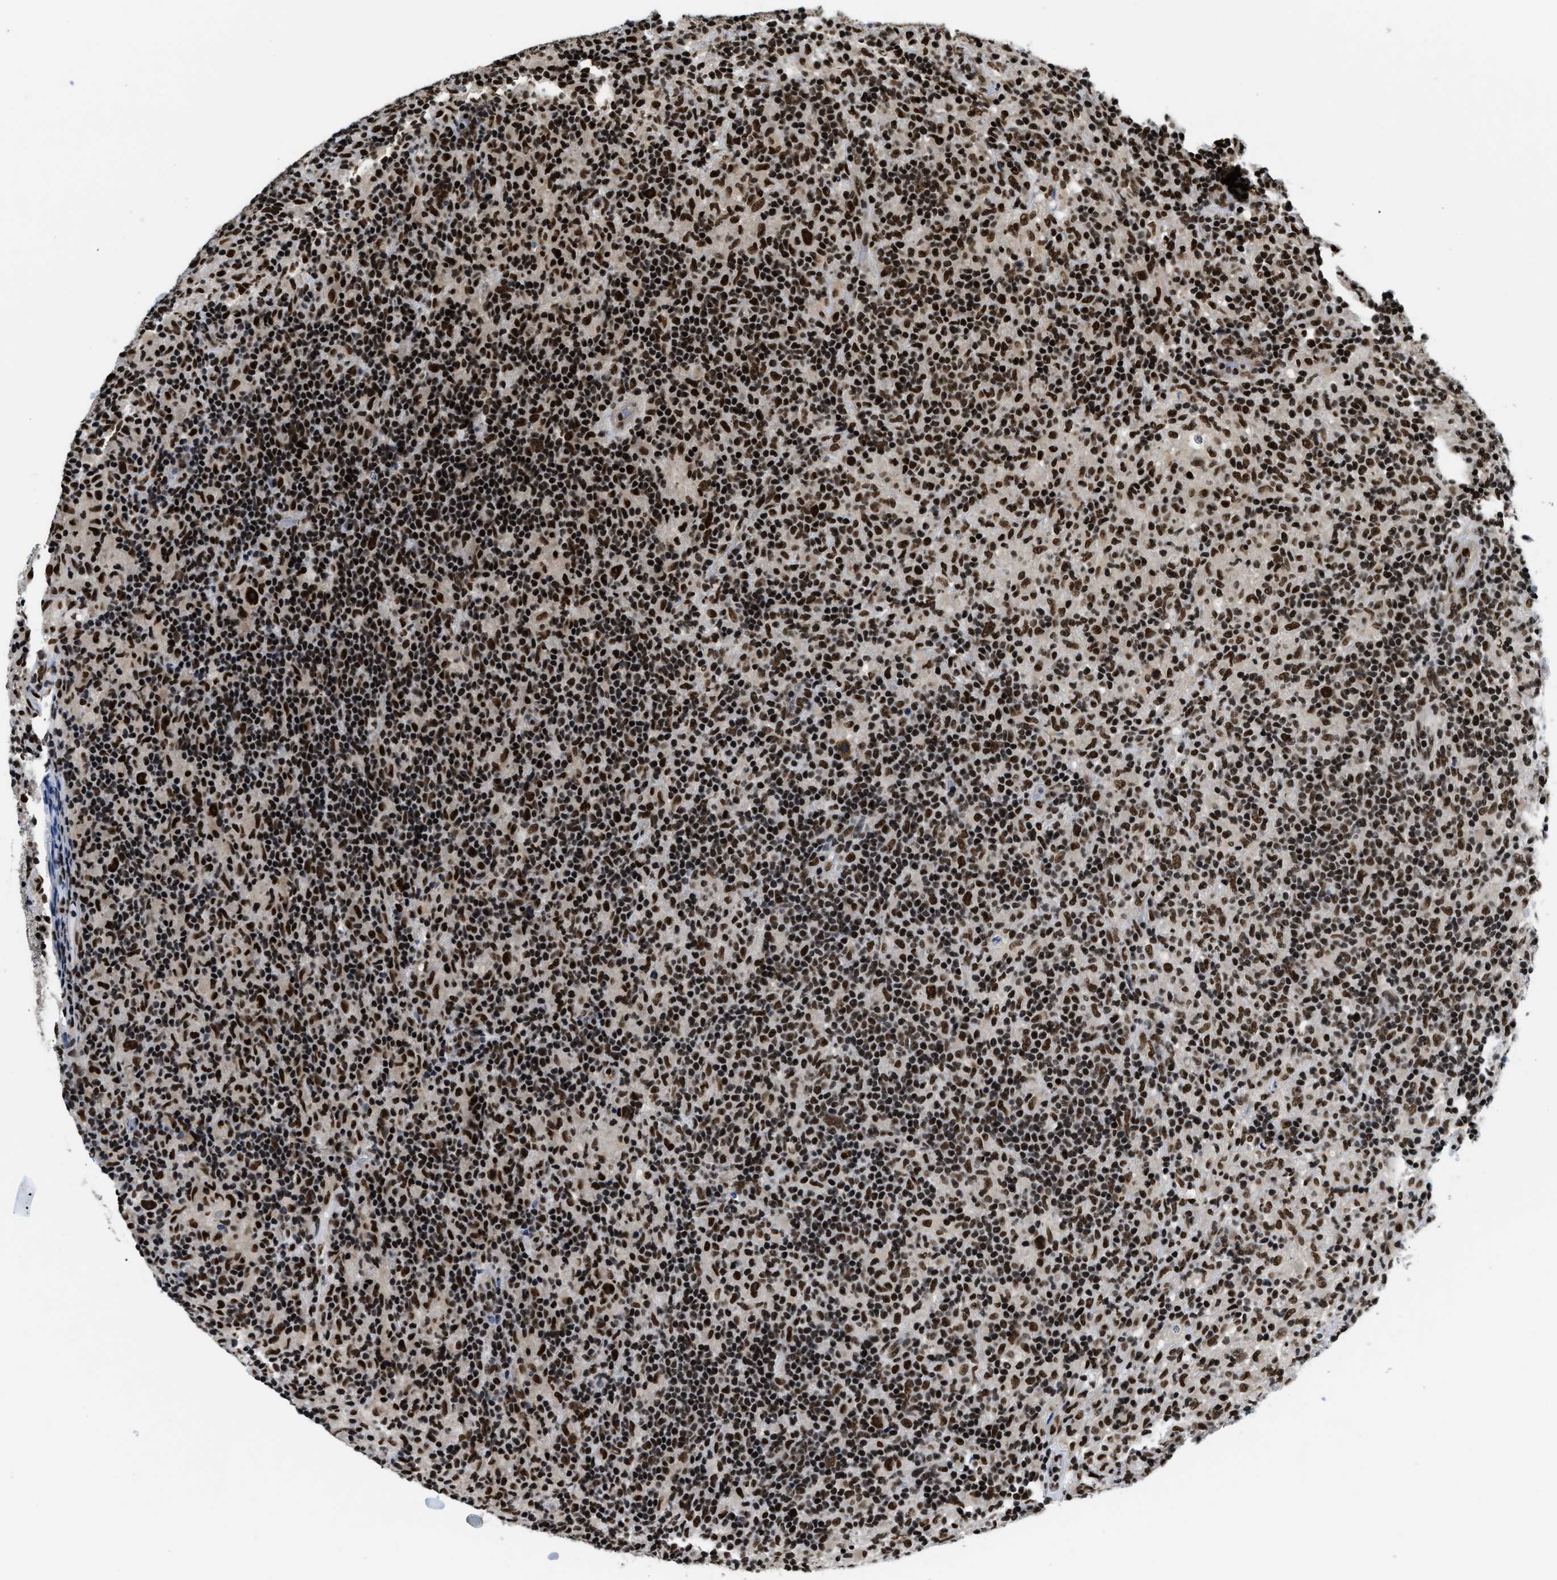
{"staining": {"intensity": "strong", "quantity": ">75%", "location": "nuclear"}, "tissue": "lymphoma", "cell_type": "Tumor cells", "image_type": "cancer", "snomed": [{"axis": "morphology", "description": "Hodgkin's disease, NOS"}, {"axis": "topography", "description": "Lymph node"}], "caption": "A brown stain highlights strong nuclear expression of a protein in Hodgkin's disease tumor cells. (DAB IHC, brown staining for protein, blue staining for nuclei).", "gene": "CCNDBP1", "patient": {"sex": "male", "age": 70}}